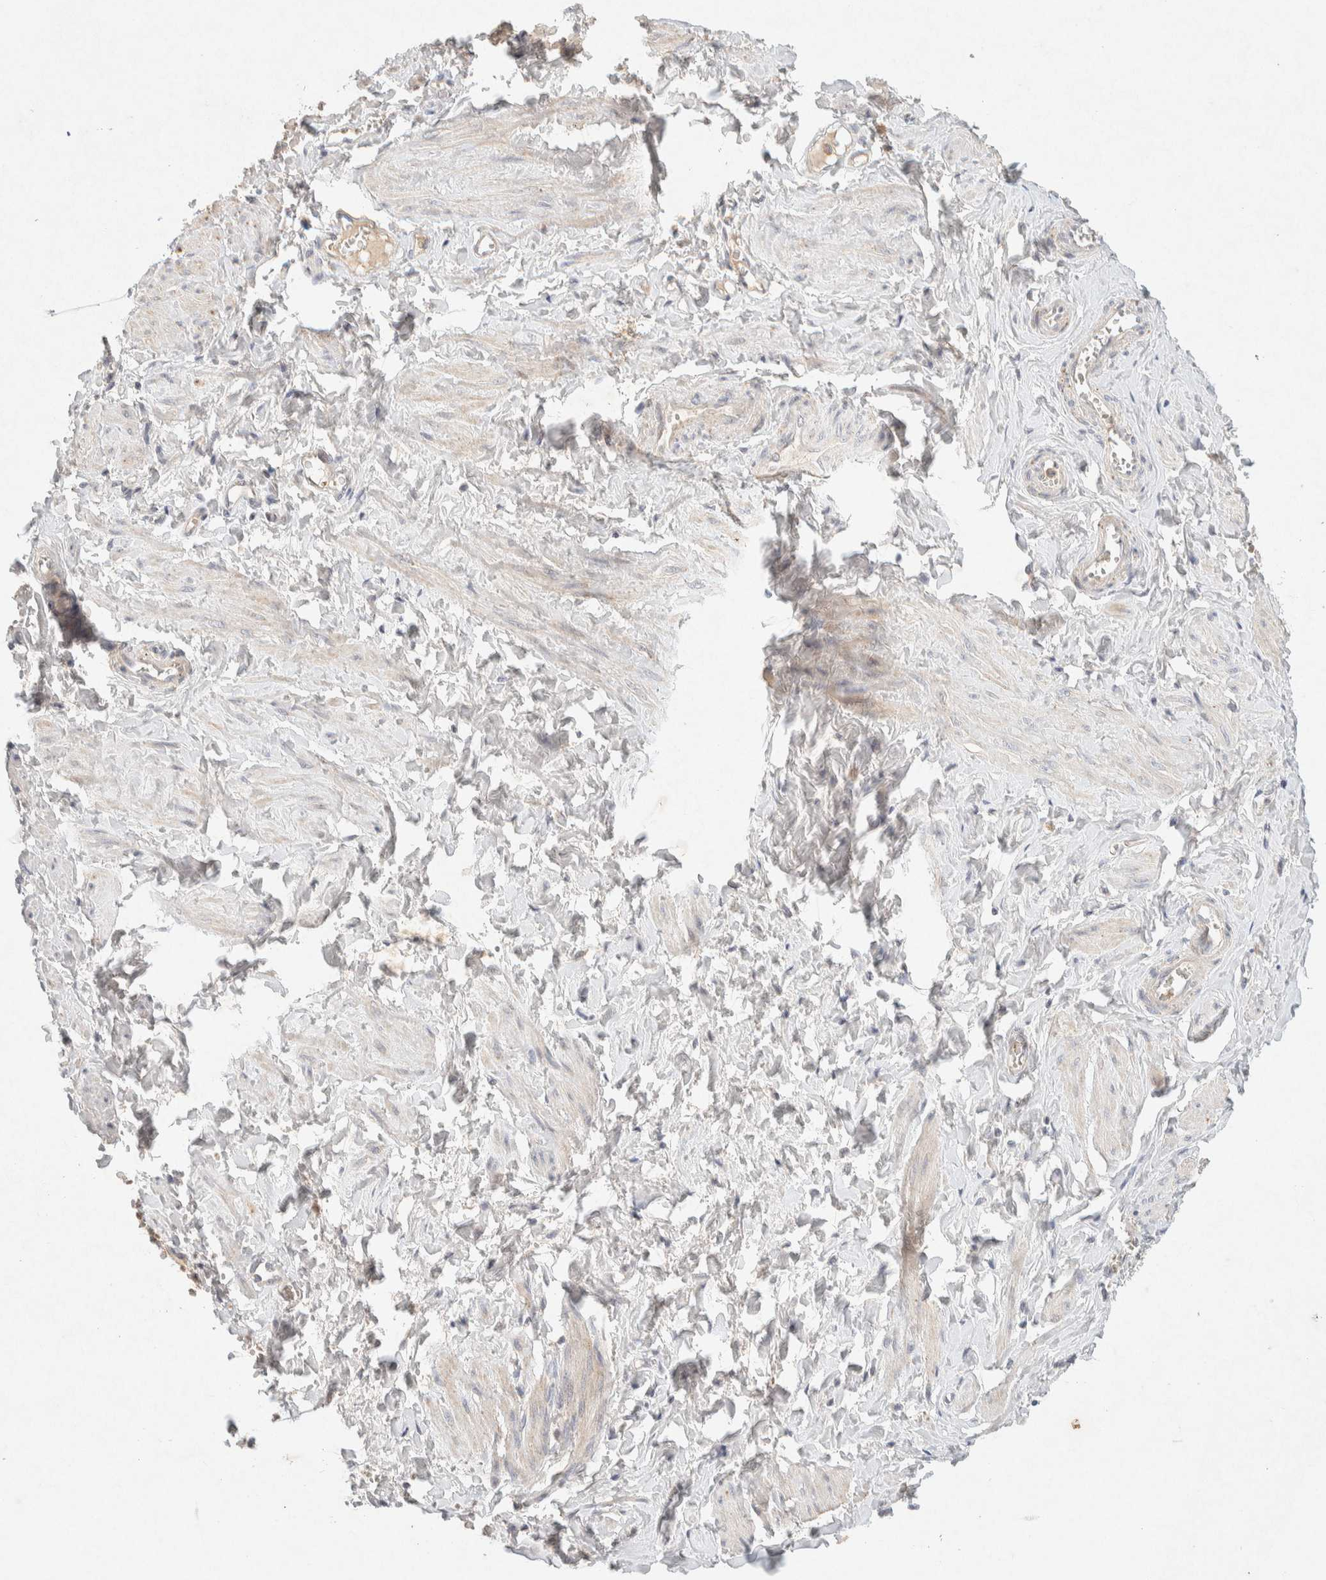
{"staining": {"intensity": "negative", "quantity": "none", "location": "none"}, "tissue": "adipose tissue", "cell_type": "Adipocytes", "image_type": "normal", "snomed": [{"axis": "morphology", "description": "Normal tissue, NOS"}, {"axis": "topography", "description": "Vascular tissue"}, {"axis": "topography", "description": "Fallopian tube"}, {"axis": "topography", "description": "Ovary"}], "caption": "The photomicrograph displays no staining of adipocytes in normal adipose tissue. (DAB immunohistochemistry (IHC) with hematoxylin counter stain).", "gene": "GNAI1", "patient": {"sex": "female", "age": 67}}